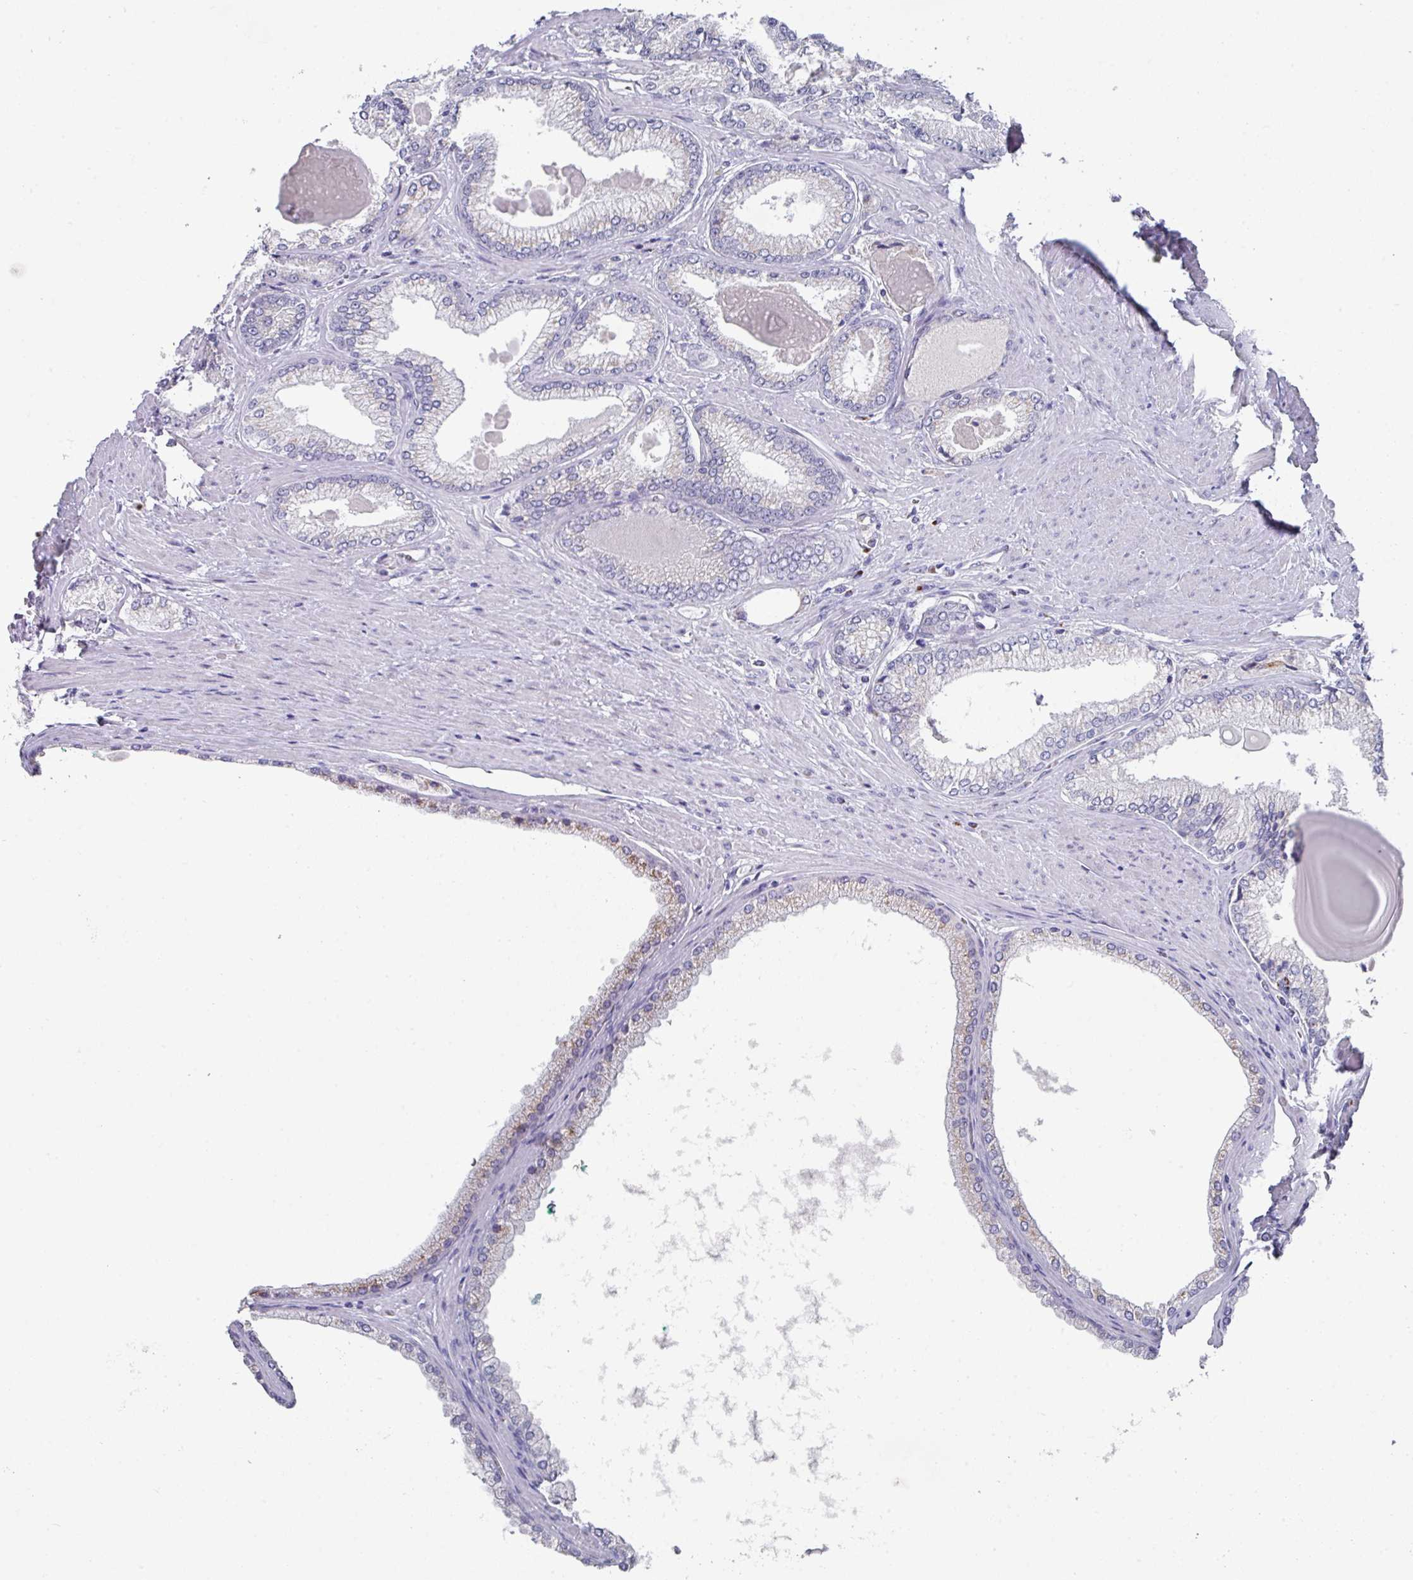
{"staining": {"intensity": "negative", "quantity": "none", "location": "none"}, "tissue": "prostate cancer", "cell_type": "Tumor cells", "image_type": "cancer", "snomed": [{"axis": "morphology", "description": "Adenocarcinoma, High grade"}, {"axis": "topography", "description": "Prostate"}], "caption": "The micrograph exhibits no significant staining in tumor cells of prostate cancer.", "gene": "VKORC1L1", "patient": {"sex": "male", "age": 66}}